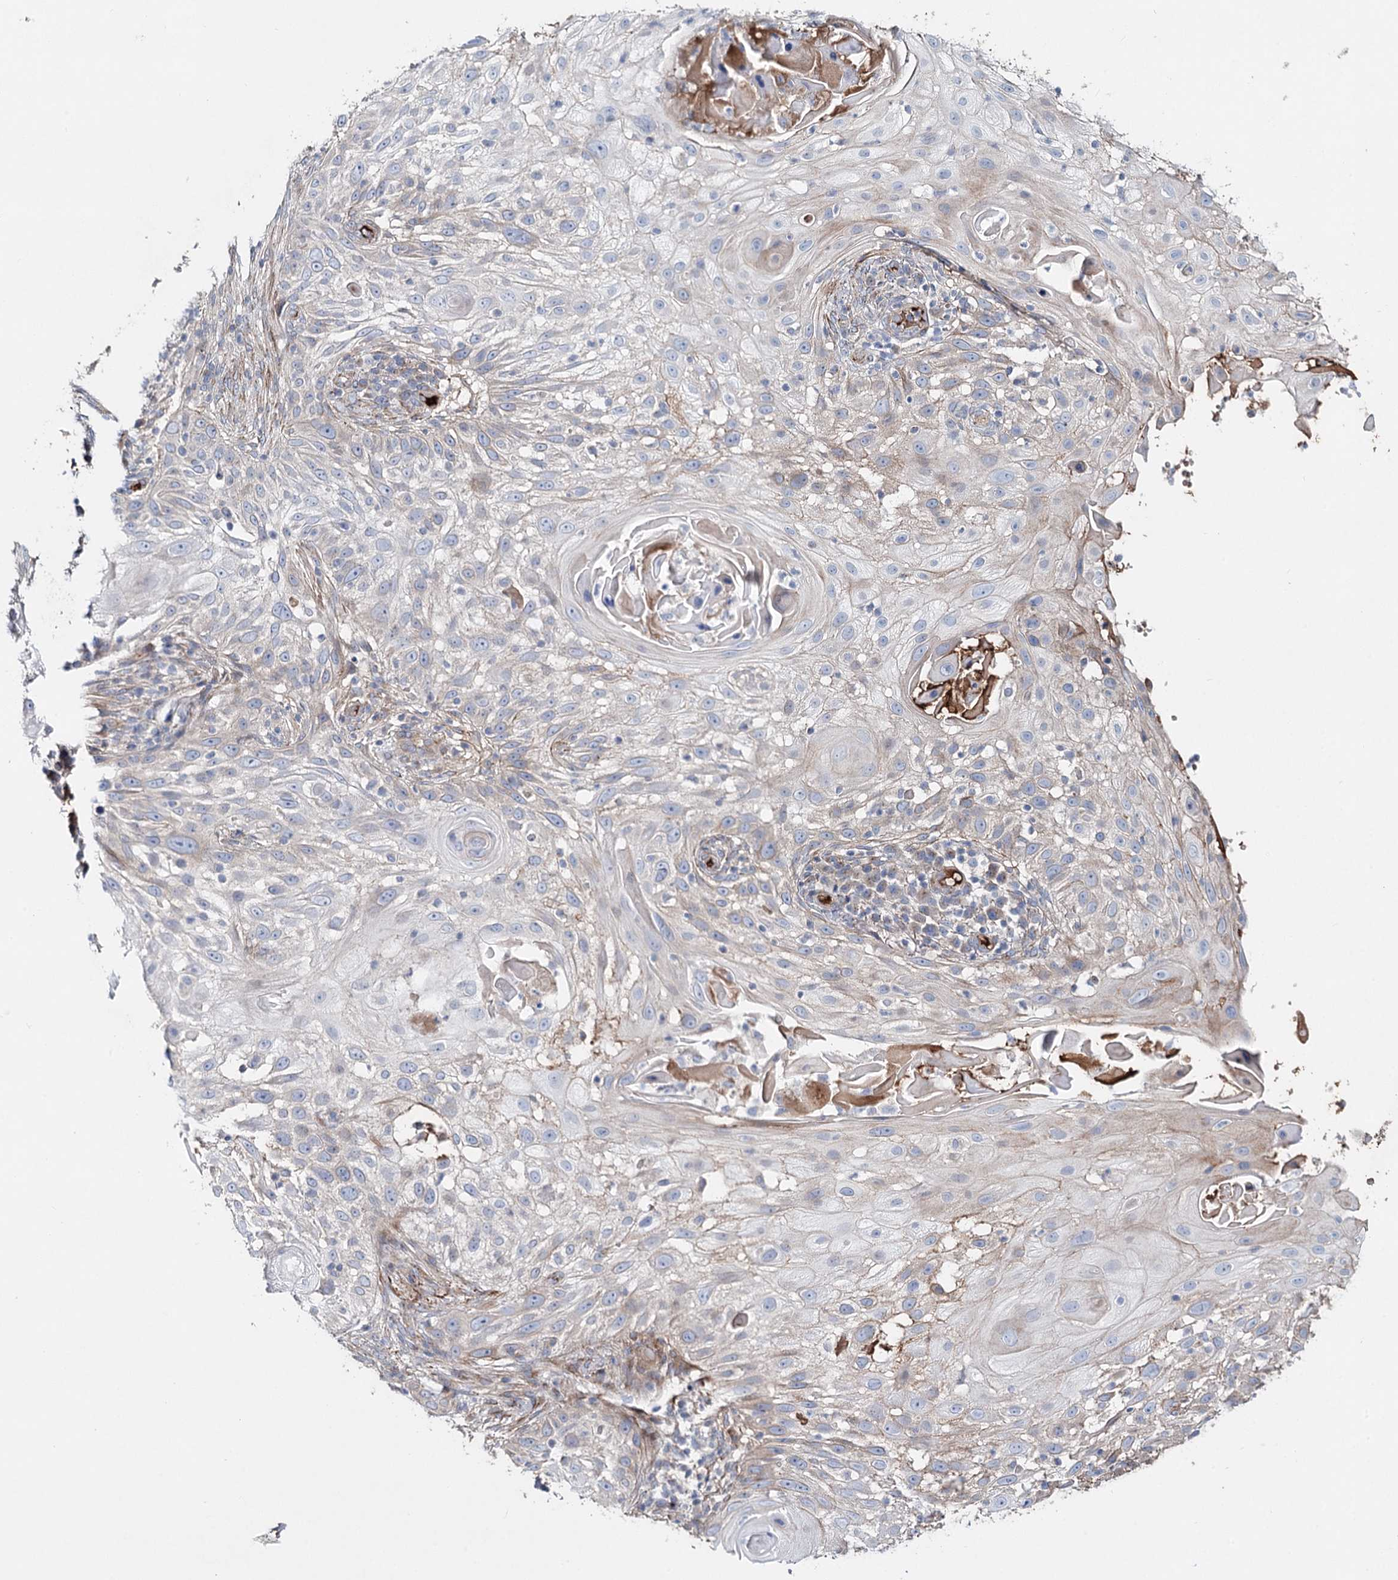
{"staining": {"intensity": "negative", "quantity": "none", "location": "none"}, "tissue": "skin cancer", "cell_type": "Tumor cells", "image_type": "cancer", "snomed": [{"axis": "morphology", "description": "Squamous cell carcinoma, NOS"}, {"axis": "topography", "description": "Skin"}], "caption": "An IHC histopathology image of skin cancer is shown. There is no staining in tumor cells of skin cancer.", "gene": "ALKBH8", "patient": {"sex": "female", "age": 44}}